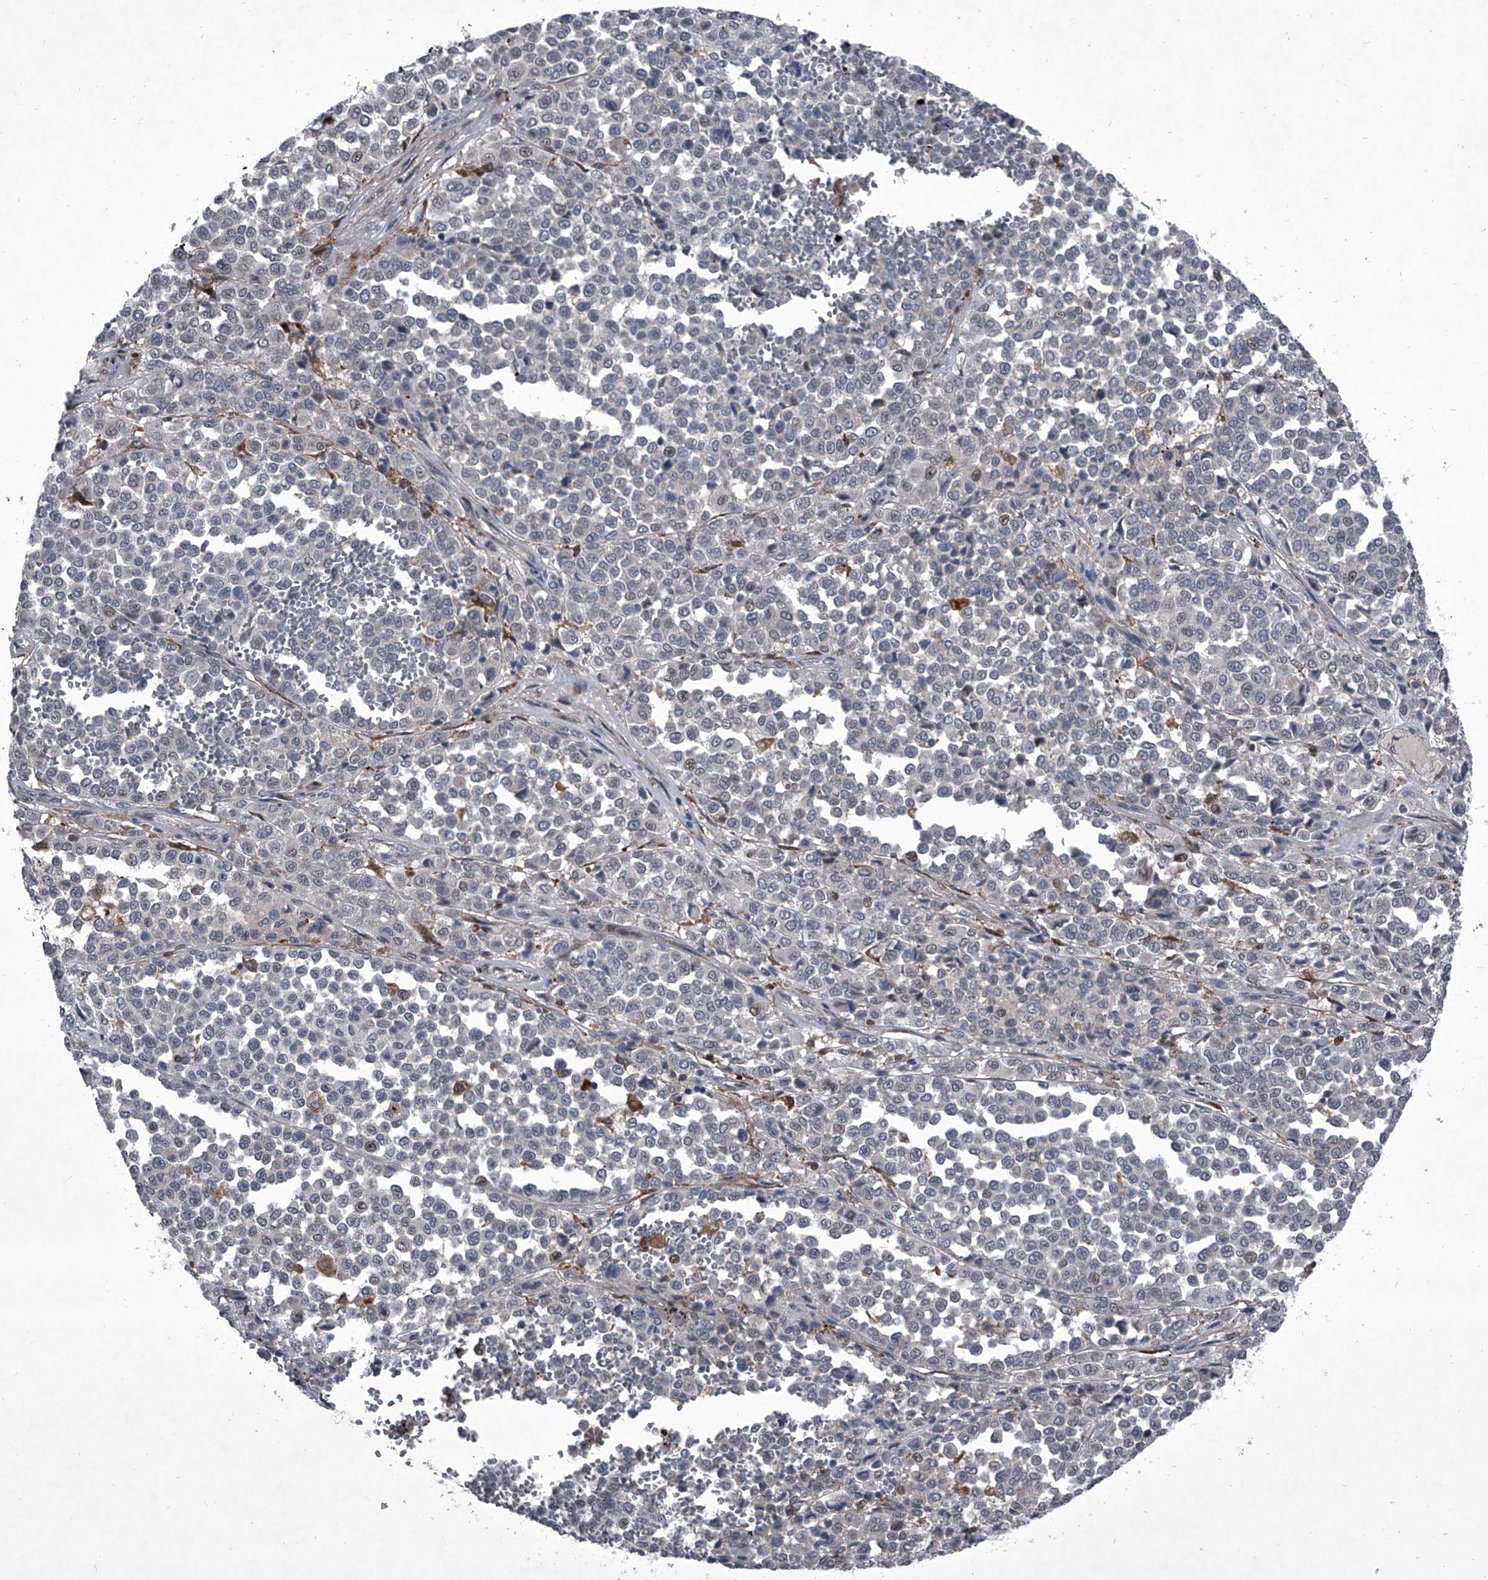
{"staining": {"intensity": "negative", "quantity": "none", "location": "none"}, "tissue": "melanoma", "cell_type": "Tumor cells", "image_type": "cancer", "snomed": [{"axis": "morphology", "description": "Malignant melanoma, Metastatic site"}, {"axis": "topography", "description": "Pancreas"}], "caption": "Histopathology image shows no significant protein expression in tumor cells of melanoma.", "gene": "ELK4", "patient": {"sex": "female", "age": 30}}